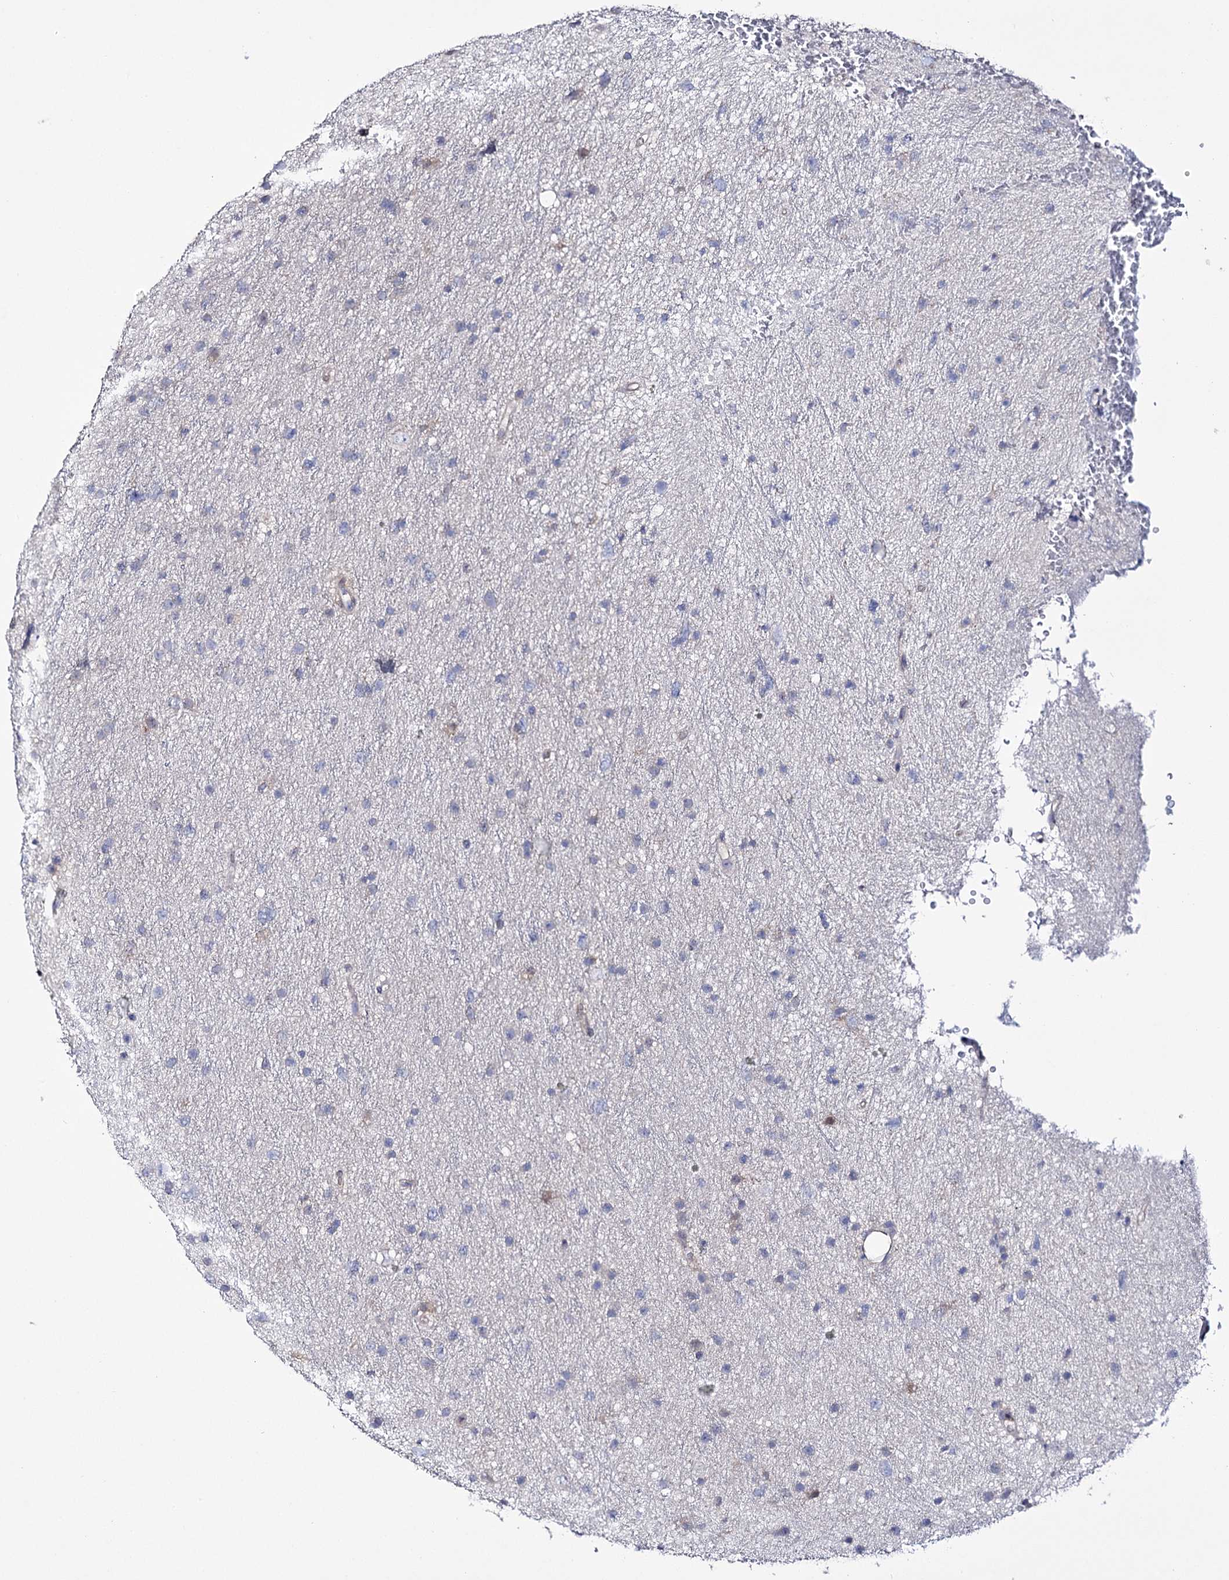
{"staining": {"intensity": "negative", "quantity": "none", "location": "none"}, "tissue": "glioma", "cell_type": "Tumor cells", "image_type": "cancer", "snomed": [{"axis": "morphology", "description": "Glioma, malignant, Low grade"}, {"axis": "topography", "description": "Cerebral cortex"}], "caption": "IHC histopathology image of neoplastic tissue: glioma stained with DAB shows no significant protein positivity in tumor cells. The staining was performed using DAB to visualize the protein expression in brown, while the nuclei were stained in blue with hematoxylin (Magnification: 20x).", "gene": "PTER", "patient": {"sex": "female", "age": 39}}